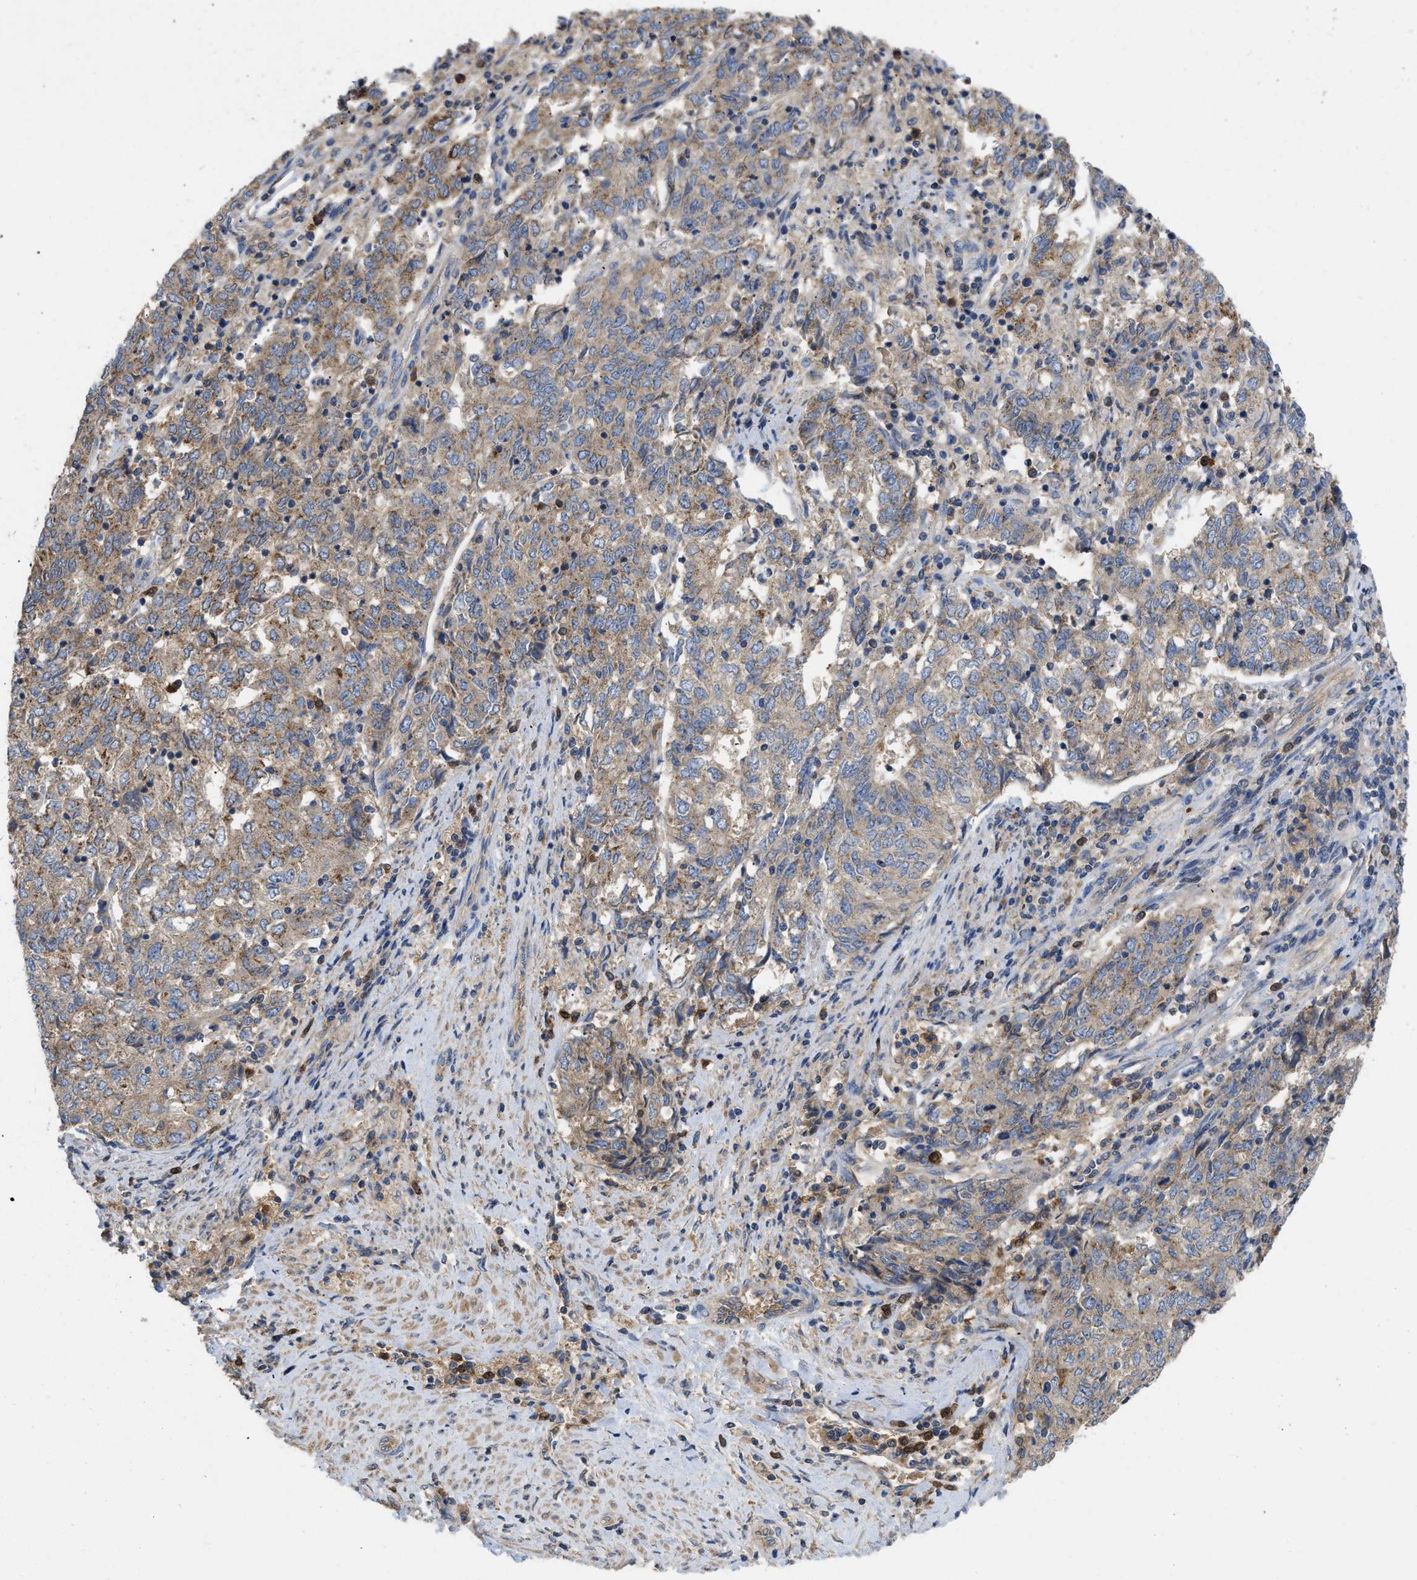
{"staining": {"intensity": "weak", "quantity": "25%-75%", "location": "cytoplasmic/membranous"}, "tissue": "endometrial cancer", "cell_type": "Tumor cells", "image_type": "cancer", "snomed": [{"axis": "morphology", "description": "Adenocarcinoma, NOS"}, {"axis": "topography", "description": "Endometrium"}], "caption": "A high-resolution image shows immunohistochemistry (IHC) staining of endometrial adenocarcinoma, which shows weak cytoplasmic/membranous staining in about 25%-75% of tumor cells.", "gene": "RNF216", "patient": {"sex": "female", "age": 80}}